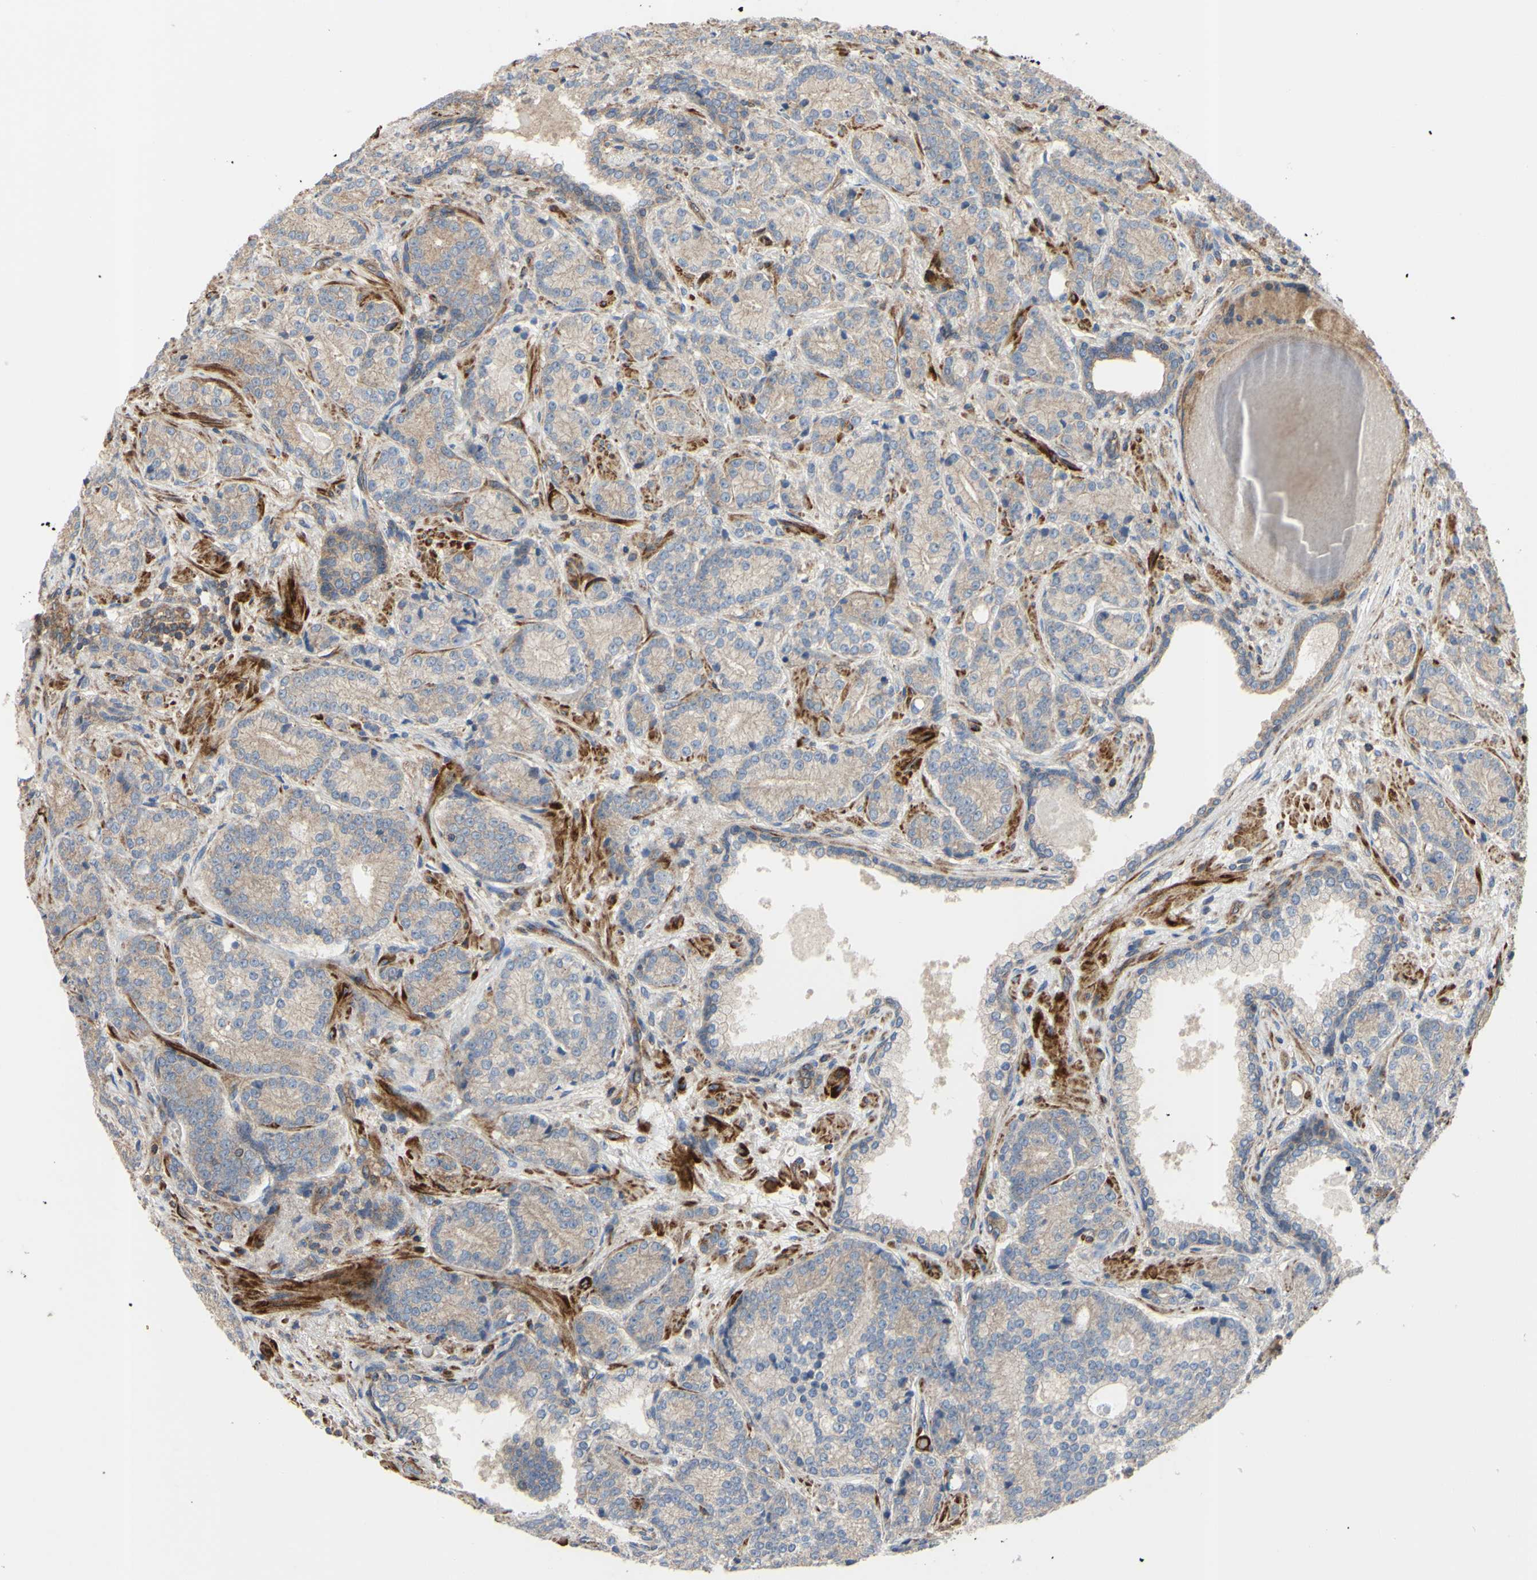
{"staining": {"intensity": "weak", "quantity": ">75%", "location": "cytoplasmic/membranous"}, "tissue": "prostate cancer", "cell_type": "Tumor cells", "image_type": "cancer", "snomed": [{"axis": "morphology", "description": "Adenocarcinoma, High grade"}, {"axis": "topography", "description": "Prostate"}], "caption": "Prostate cancer stained for a protein (brown) shows weak cytoplasmic/membranous positive staining in about >75% of tumor cells.", "gene": "BECN1", "patient": {"sex": "male", "age": 61}}